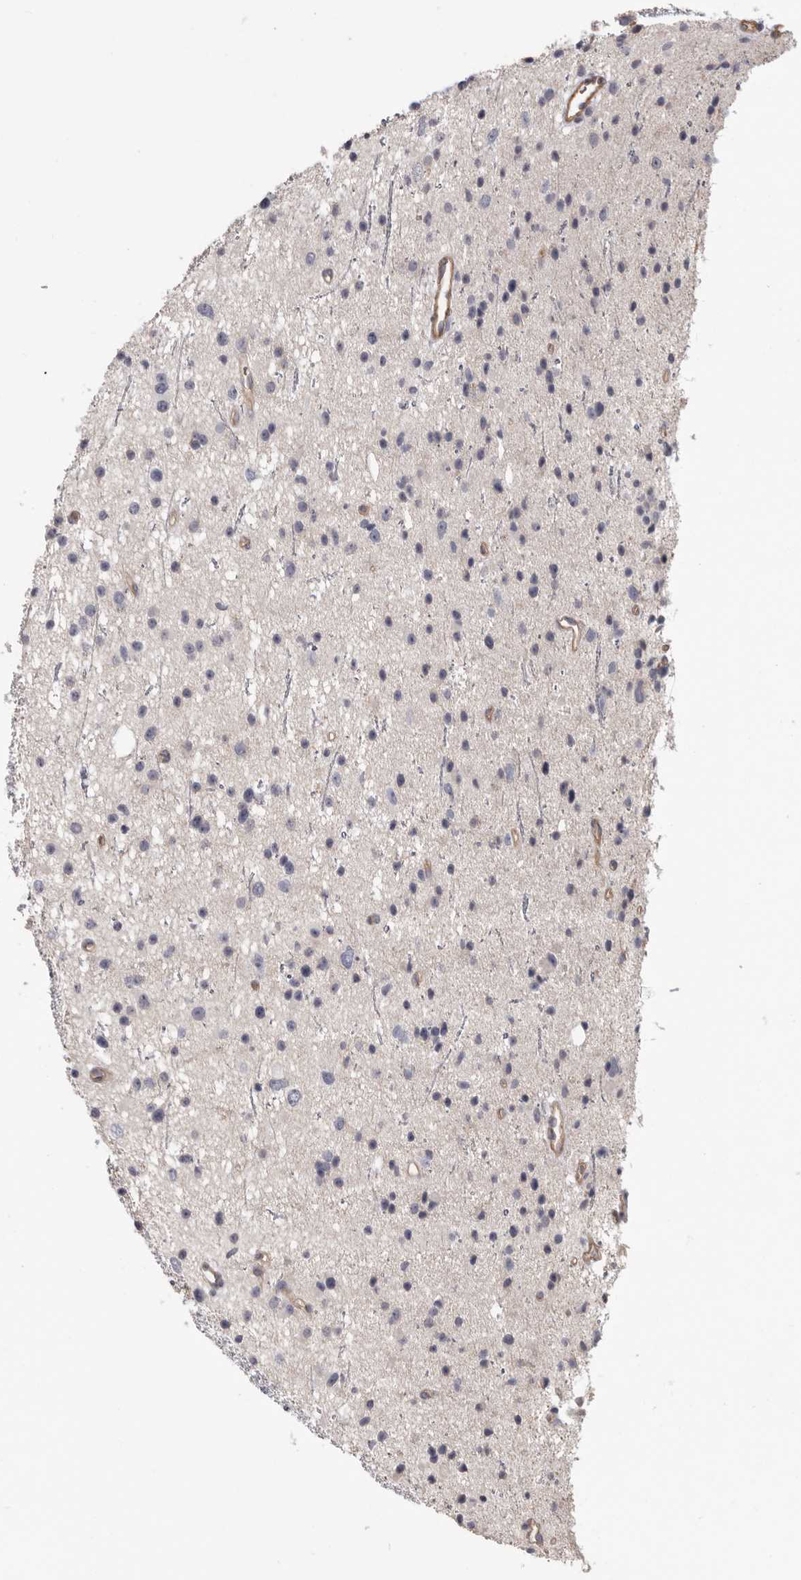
{"staining": {"intensity": "negative", "quantity": "none", "location": "none"}, "tissue": "glioma", "cell_type": "Tumor cells", "image_type": "cancer", "snomed": [{"axis": "morphology", "description": "Glioma, malignant, Low grade"}, {"axis": "topography", "description": "Cerebral cortex"}], "caption": "Tumor cells are negative for brown protein staining in glioma.", "gene": "ADGRL4", "patient": {"sex": "female", "age": 39}}